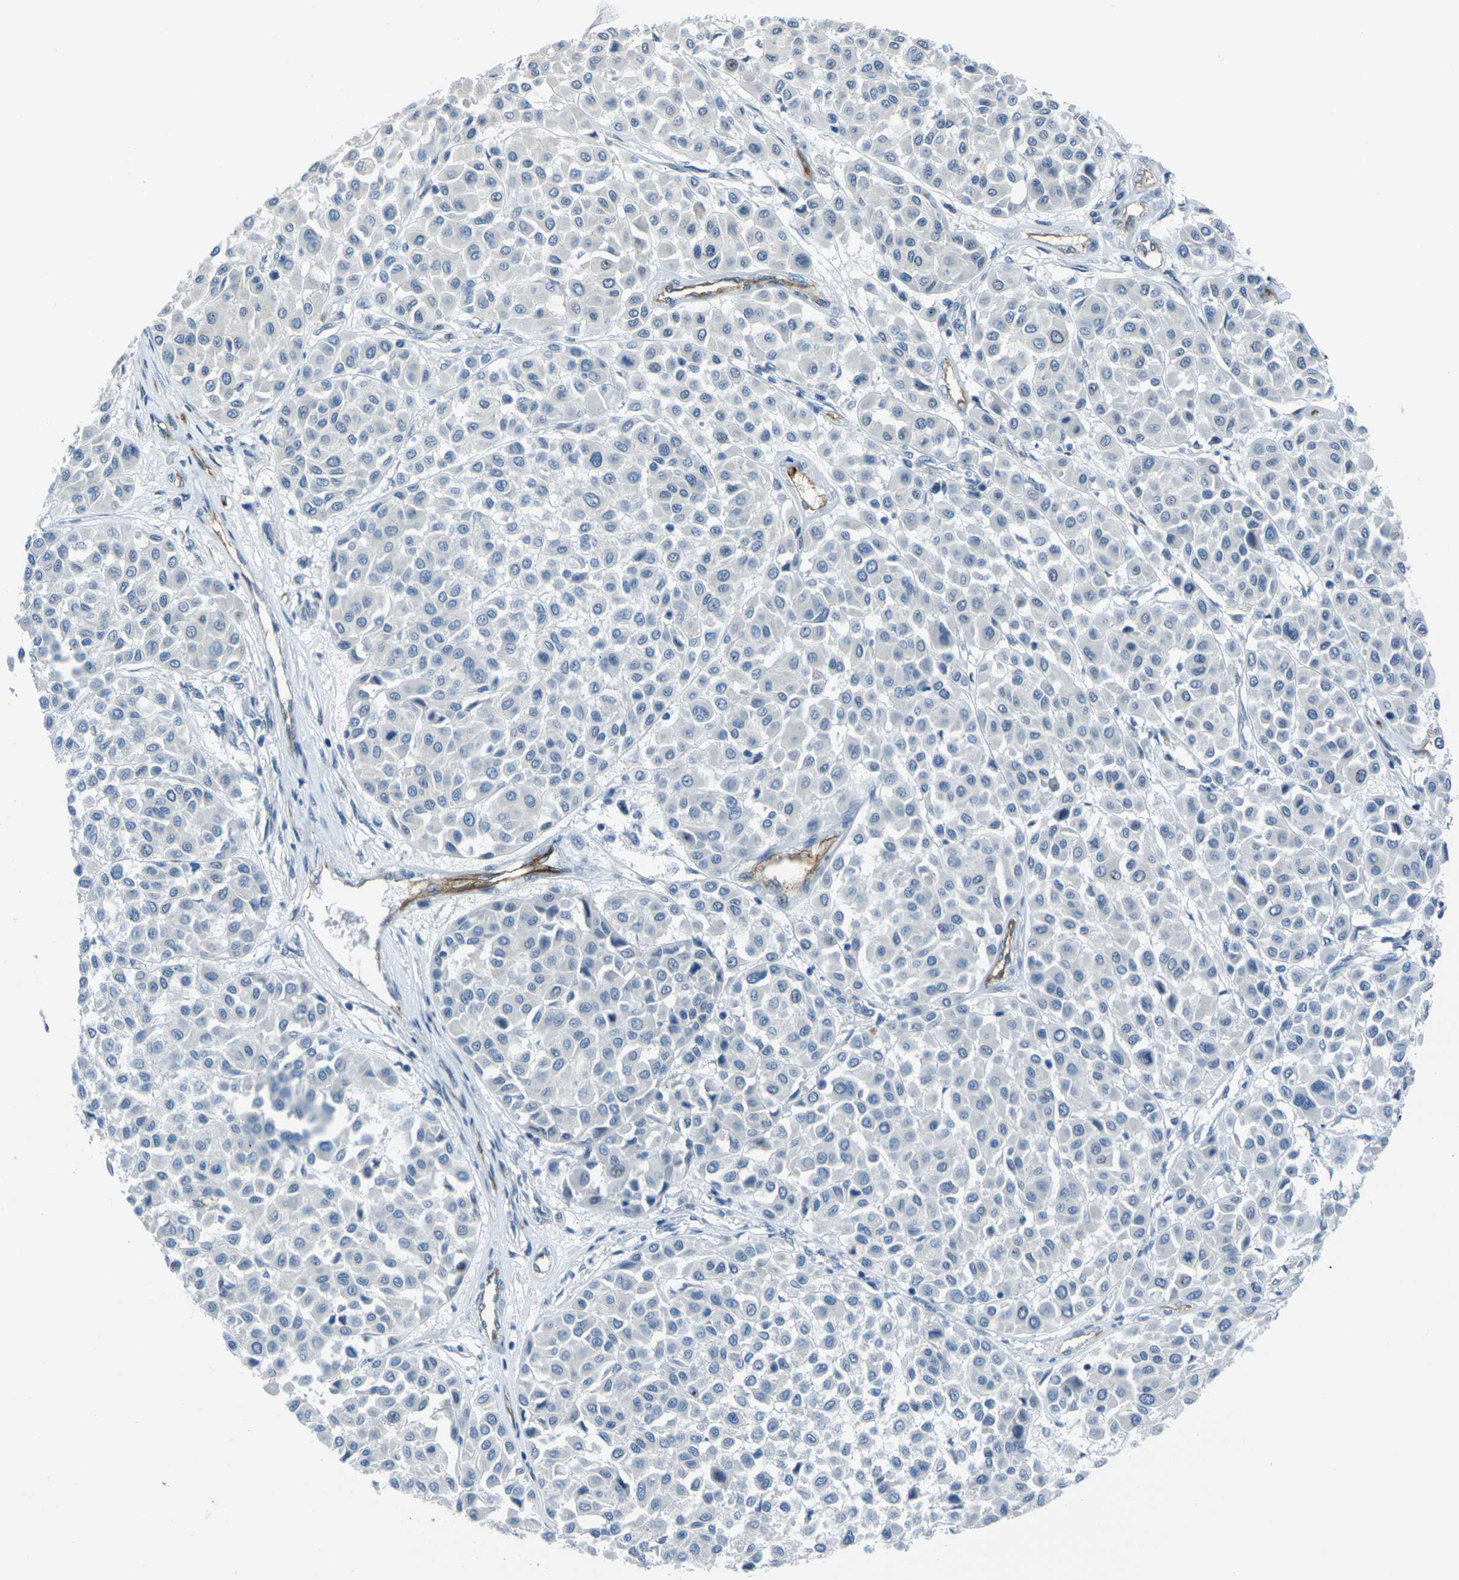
{"staining": {"intensity": "negative", "quantity": "none", "location": "none"}, "tissue": "melanoma", "cell_type": "Tumor cells", "image_type": "cancer", "snomed": [{"axis": "morphology", "description": "Malignant melanoma, Metastatic site"}, {"axis": "topography", "description": "Soft tissue"}], "caption": "Immunohistochemistry histopathology image of neoplastic tissue: human malignant melanoma (metastatic site) stained with DAB reveals no significant protein expression in tumor cells.", "gene": "HSPA12B", "patient": {"sex": "male", "age": 41}}